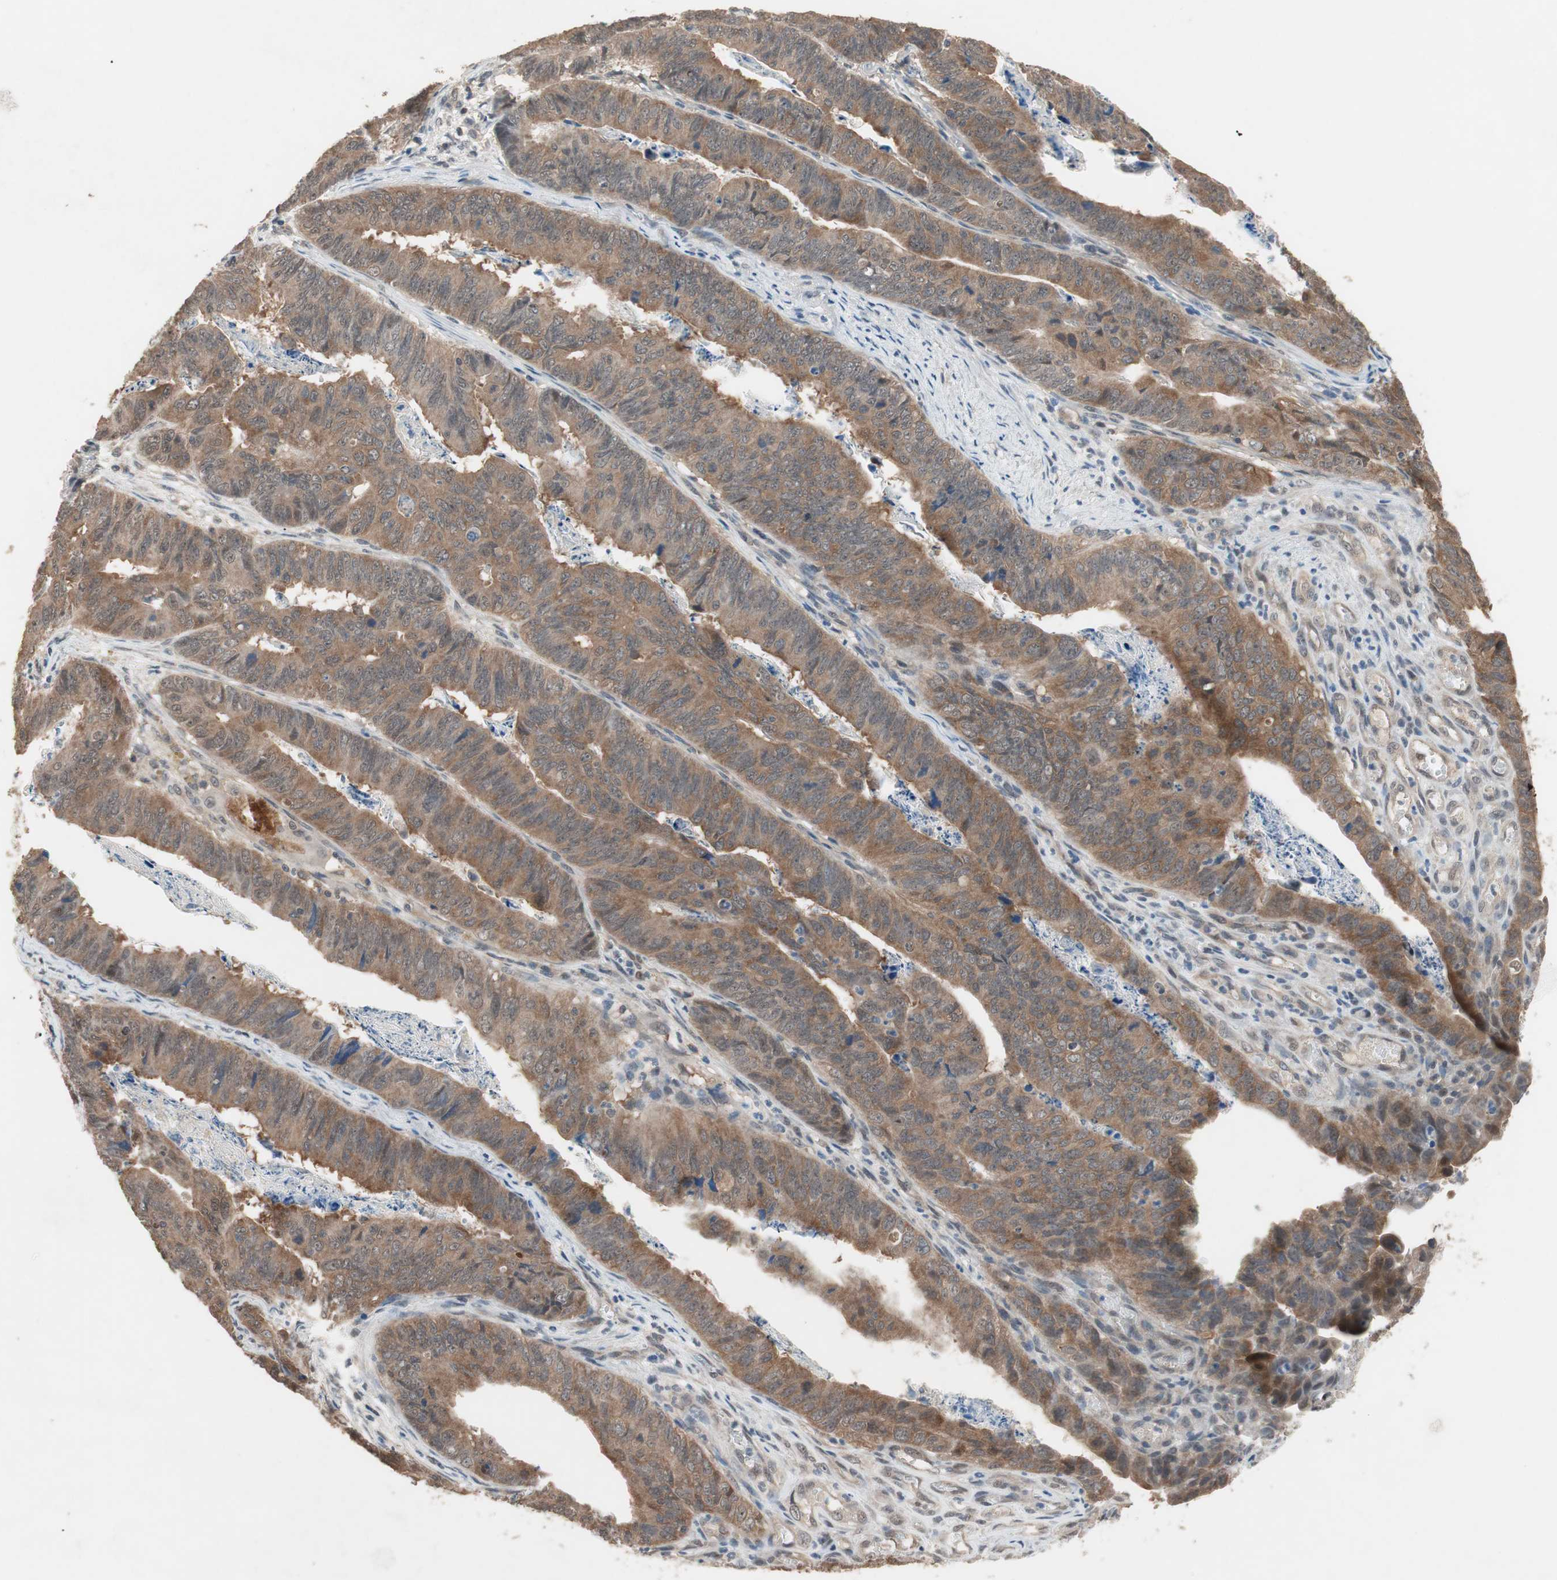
{"staining": {"intensity": "moderate", "quantity": ">75%", "location": "cytoplasmic/membranous"}, "tissue": "stomach cancer", "cell_type": "Tumor cells", "image_type": "cancer", "snomed": [{"axis": "morphology", "description": "Adenocarcinoma, NOS"}, {"axis": "topography", "description": "Stomach, lower"}], "caption": "High-power microscopy captured an IHC histopathology image of adenocarcinoma (stomach), revealing moderate cytoplasmic/membranous expression in approximately >75% of tumor cells.", "gene": "GART", "patient": {"sex": "male", "age": 77}}